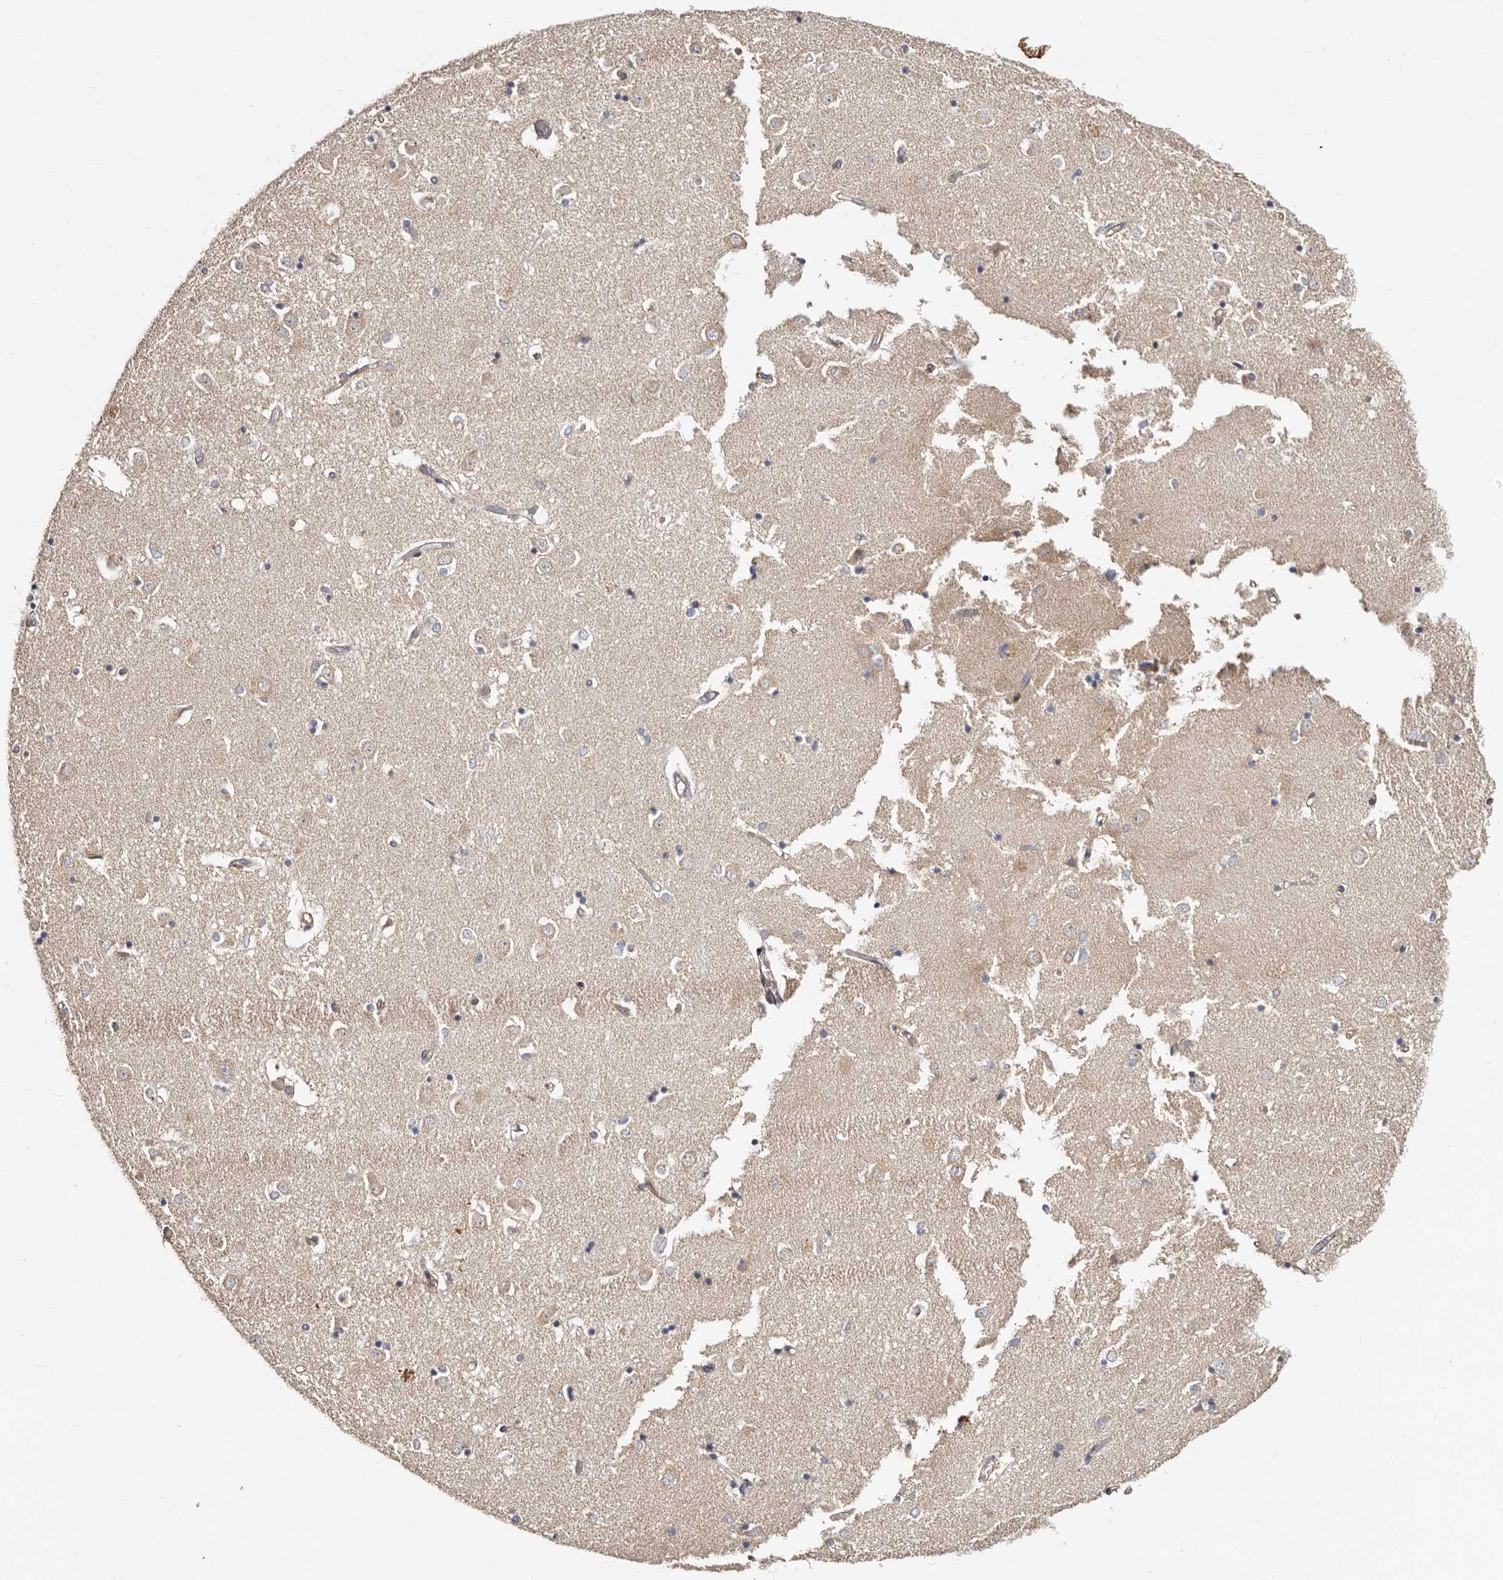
{"staining": {"intensity": "negative", "quantity": "none", "location": "none"}, "tissue": "caudate", "cell_type": "Glial cells", "image_type": "normal", "snomed": [{"axis": "morphology", "description": "Normal tissue, NOS"}, {"axis": "topography", "description": "Lateral ventricle wall"}], "caption": "Immunohistochemistry photomicrograph of unremarkable human caudate stained for a protein (brown), which exhibits no positivity in glial cells.", "gene": "BAIAP2L1", "patient": {"sex": "male", "age": 45}}